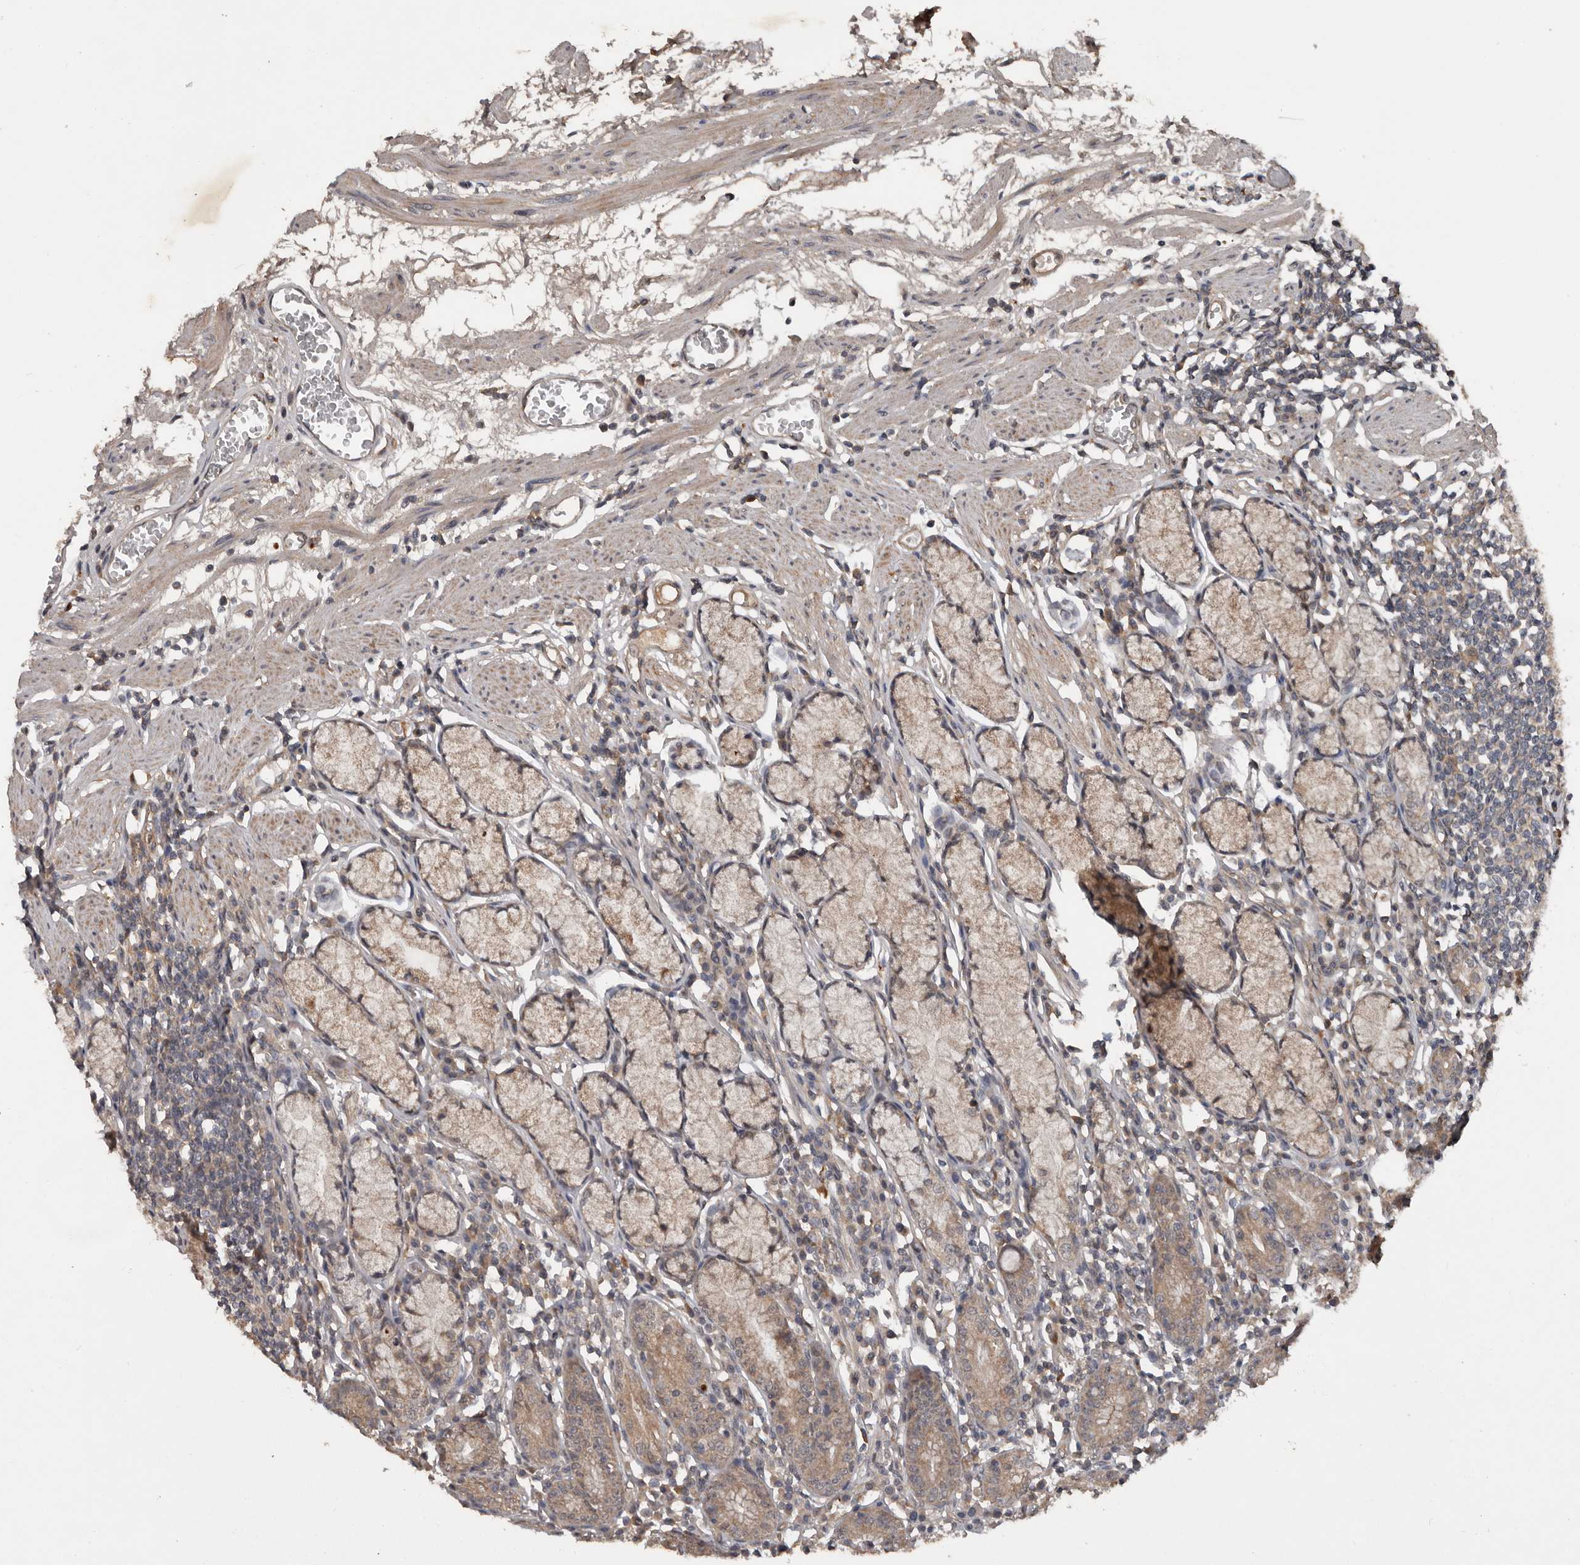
{"staining": {"intensity": "moderate", "quantity": ">75%", "location": "cytoplasmic/membranous"}, "tissue": "stomach", "cell_type": "Glandular cells", "image_type": "normal", "snomed": [{"axis": "morphology", "description": "Normal tissue, NOS"}, {"axis": "topography", "description": "Stomach"}], "caption": "Human stomach stained for a protein (brown) exhibits moderate cytoplasmic/membranous positive positivity in about >75% of glandular cells.", "gene": "DNAJB4", "patient": {"sex": "male", "age": 55}}